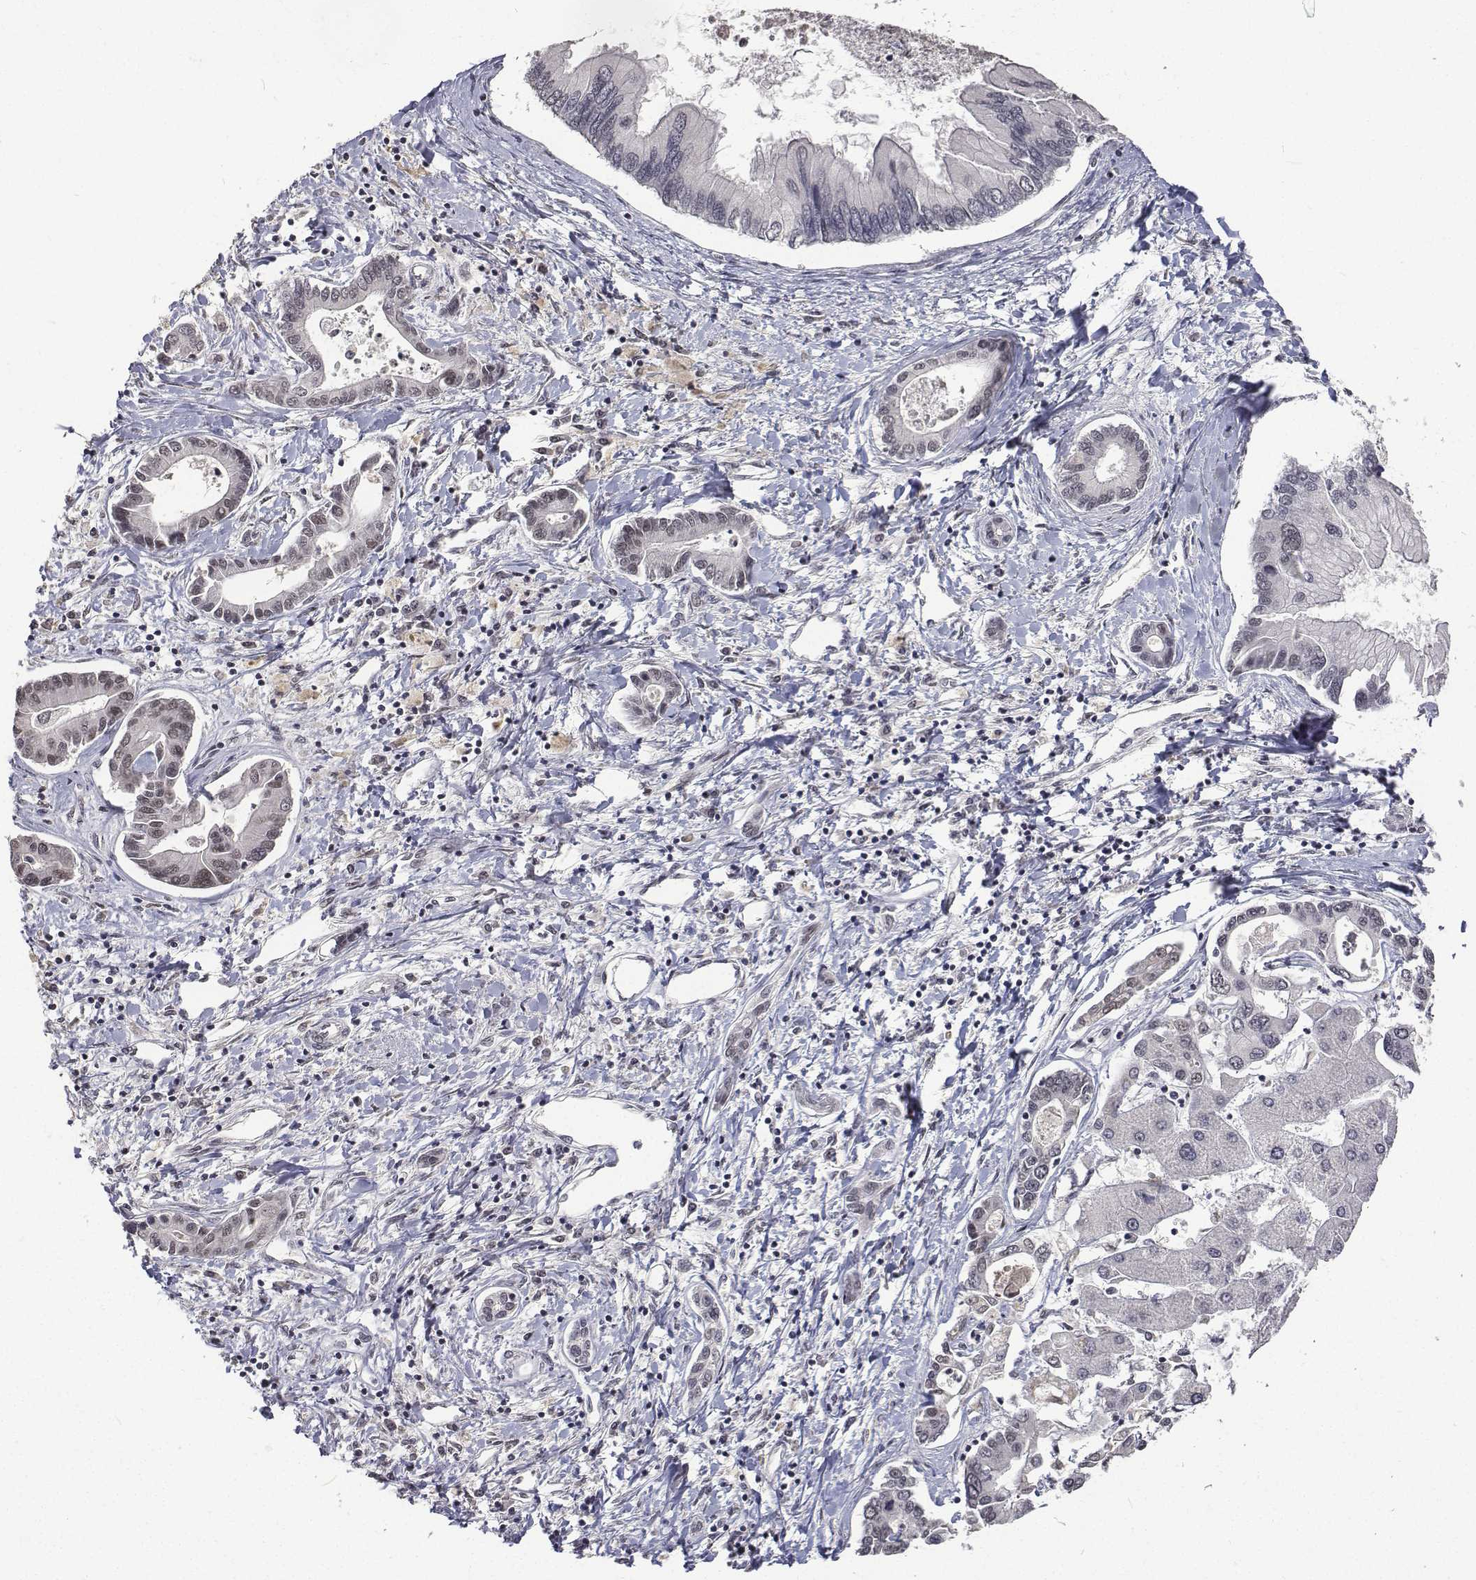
{"staining": {"intensity": "negative", "quantity": "none", "location": "none"}, "tissue": "liver cancer", "cell_type": "Tumor cells", "image_type": "cancer", "snomed": [{"axis": "morphology", "description": "Cholangiocarcinoma"}, {"axis": "topography", "description": "Liver"}], "caption": "This is a image of immunohistochemistry staining of cholangiocarcinoma (liver), which shows no staining in tumor cells.", "gene": "ATRX", "patient": {"sex": "male", "age": 66}}